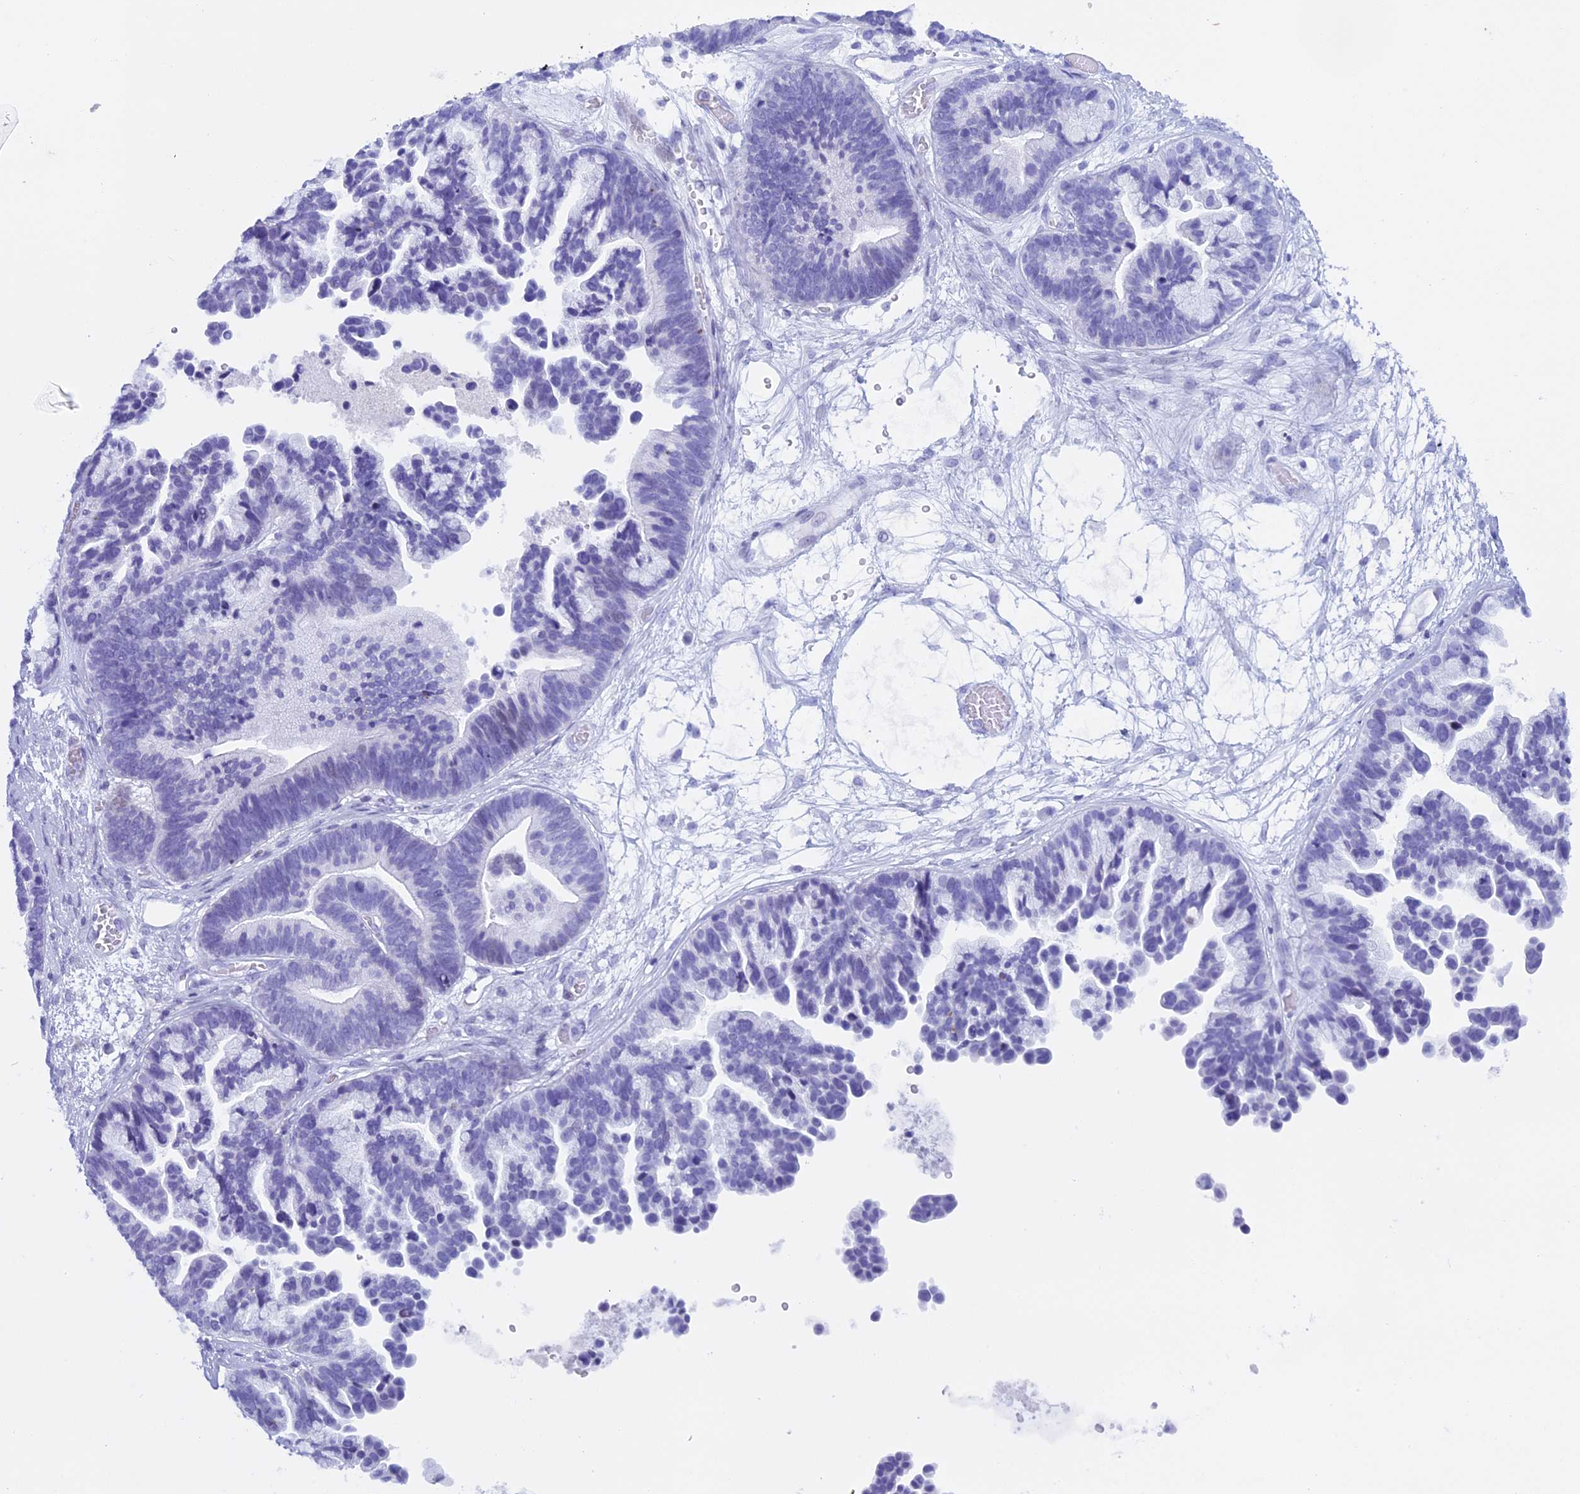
{"staining": {"intensity": "negative", "quantity": "none", "location": "none"}, "tissue": "ovarian cancer", "cell_type": "Tumor cells", "image_type": "cancer", "snomed": [{"axis": "morphology", "description": "Cystadenocarcinoma, serous, NOS"}, {"axis": "topography", "description": "Ovary"}], "caption": "Immunohistochemistry photomicrograph of ovarian cancer stained for a protein (brown), which exhibits no staining in tumor cells.", "gene": "KCTD21", "patient": {"sex": "female", "age": 56}}